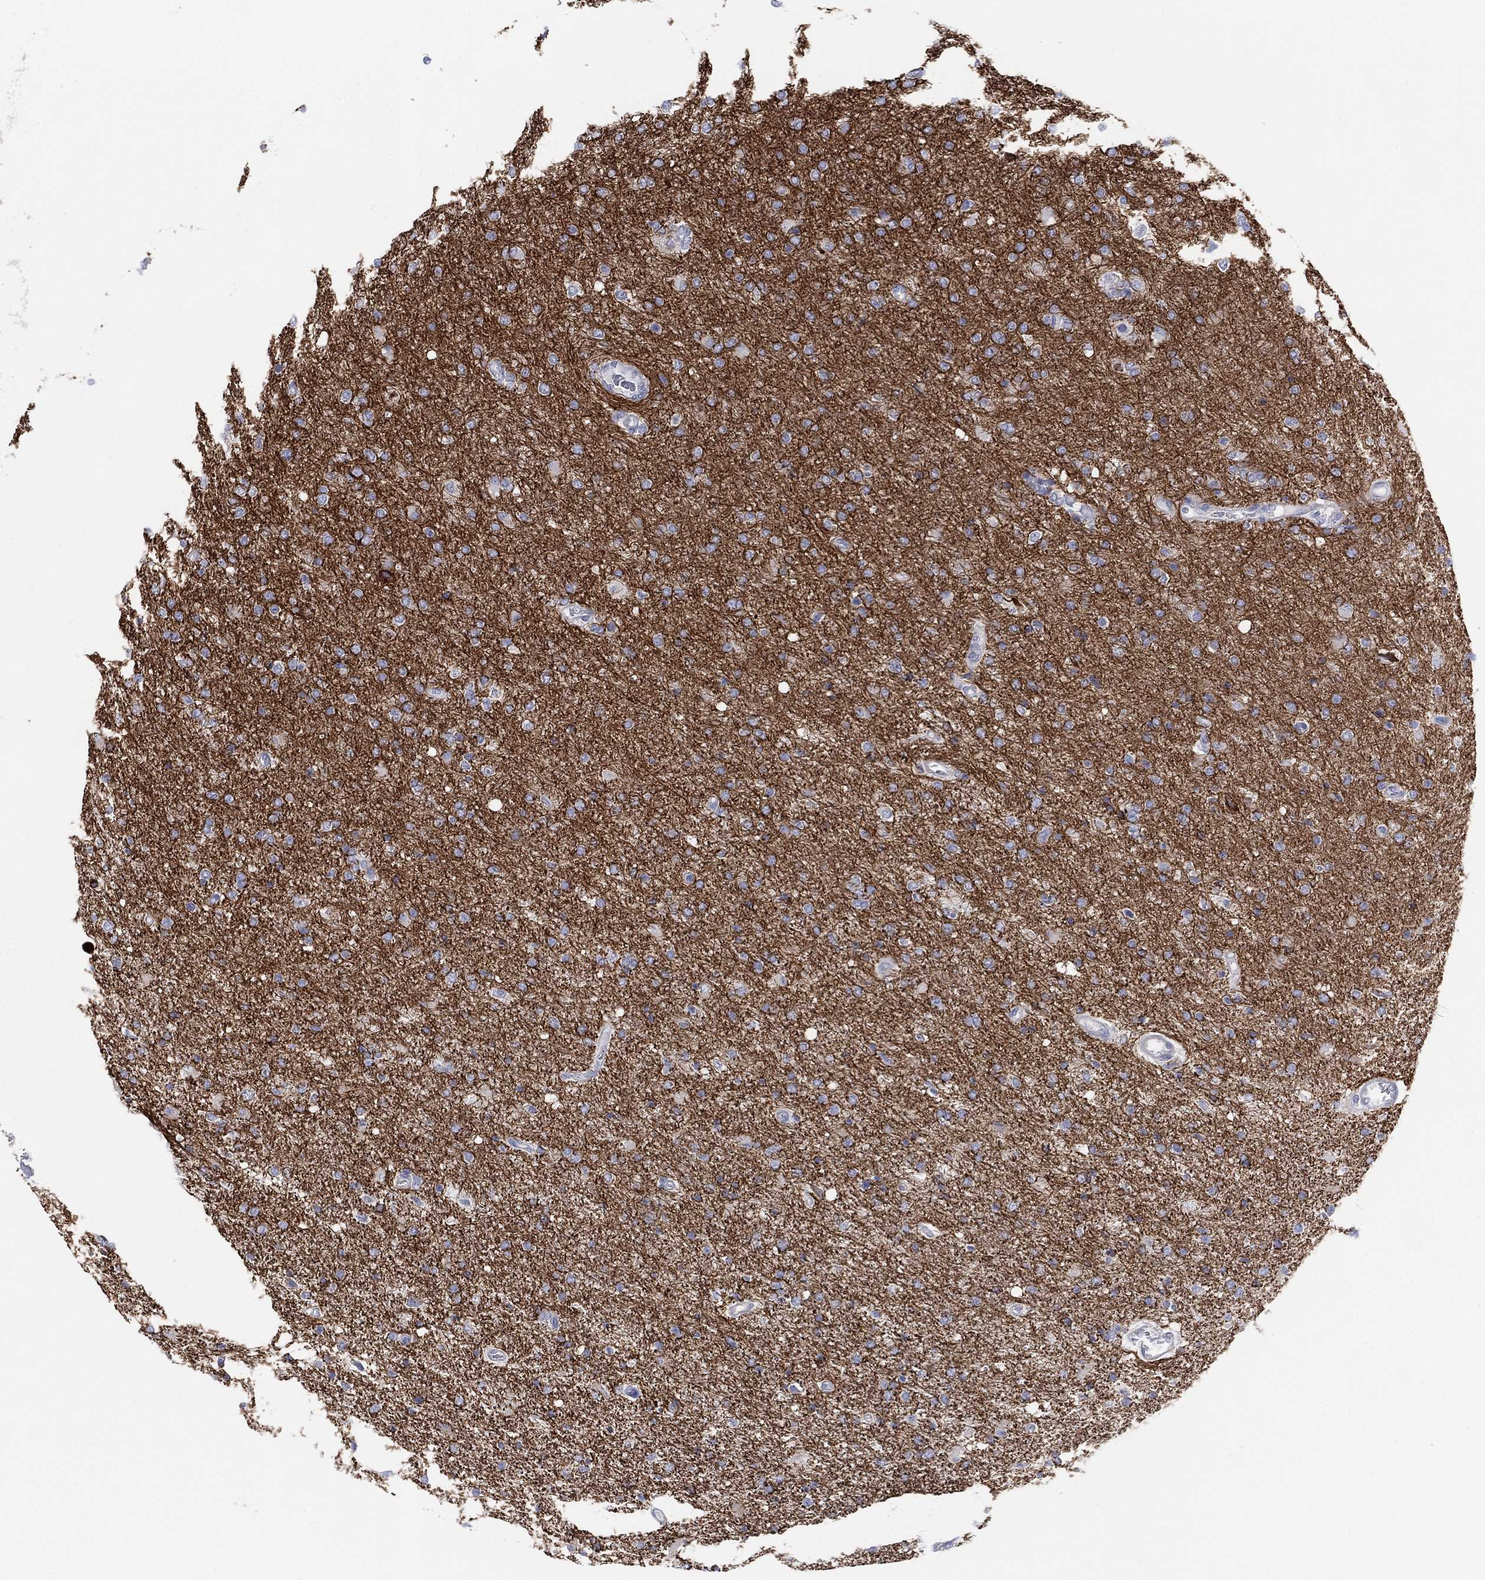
{"staining": {"intensity": "strong", "quantity": "25%-75%", "location": "cytoplasmic/membranous"}, "tissue": "glioma", "cell_type": "Tumor cells", "image_type": "cancer", "snomed": [{"axis": "morphology", "description": "Glioma, malignant, High grade"}, {"axis": "topography", "description": "Cerebral cortex"}], "caption": "High-grade glioma (malignant) tissue reveals strong cytoplasmic/membranous positivity in about 25%-75% of tumor cells, visualized by immunohistochemistry.", "gene": "INA", "patient": {"sex": "male", "age": 70}}